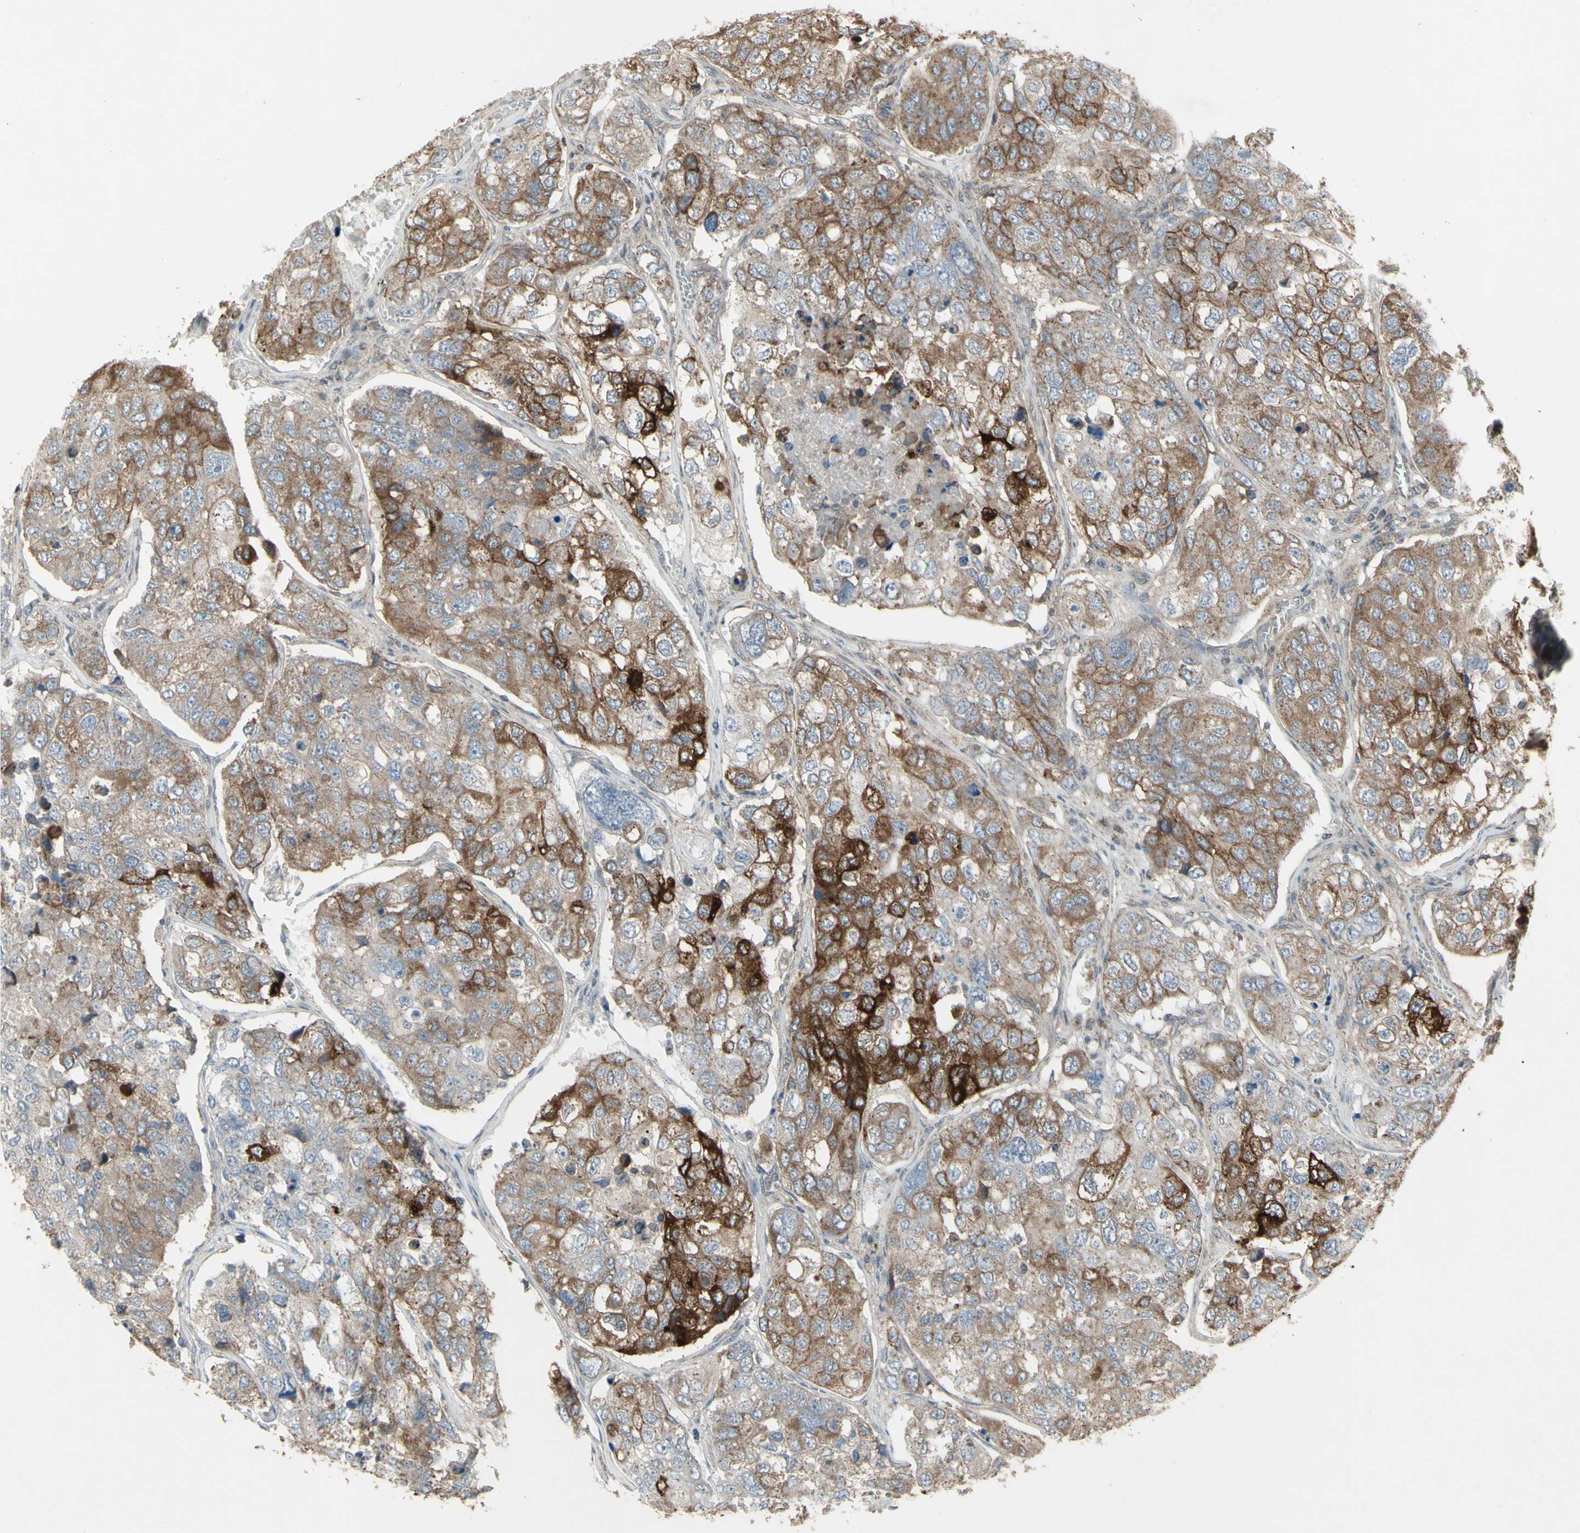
{"staining": {"intensity": "moderate", "quantity": ">75%", "location": "cytoplasmic/membranous"}, "tissue": "urothelial cancer", "cell_type": "Tumor cells", "image_type": "cancer", "snomed": [{"axis": "morphology", "description": "Urothelial carcinoma, High grade"}, {"axis": "topography", "description": "Lymph node"}, {"axis": "topography", "description": "Urinary bladder"}], "caption": "Protein staining of urothelial cancer tissue displays moderate cytoplasmic/membranous positivity in approximately >75% of tumor cells.", "gene": "FXYD3", "patient": {"sex": "male", "age": 51}}